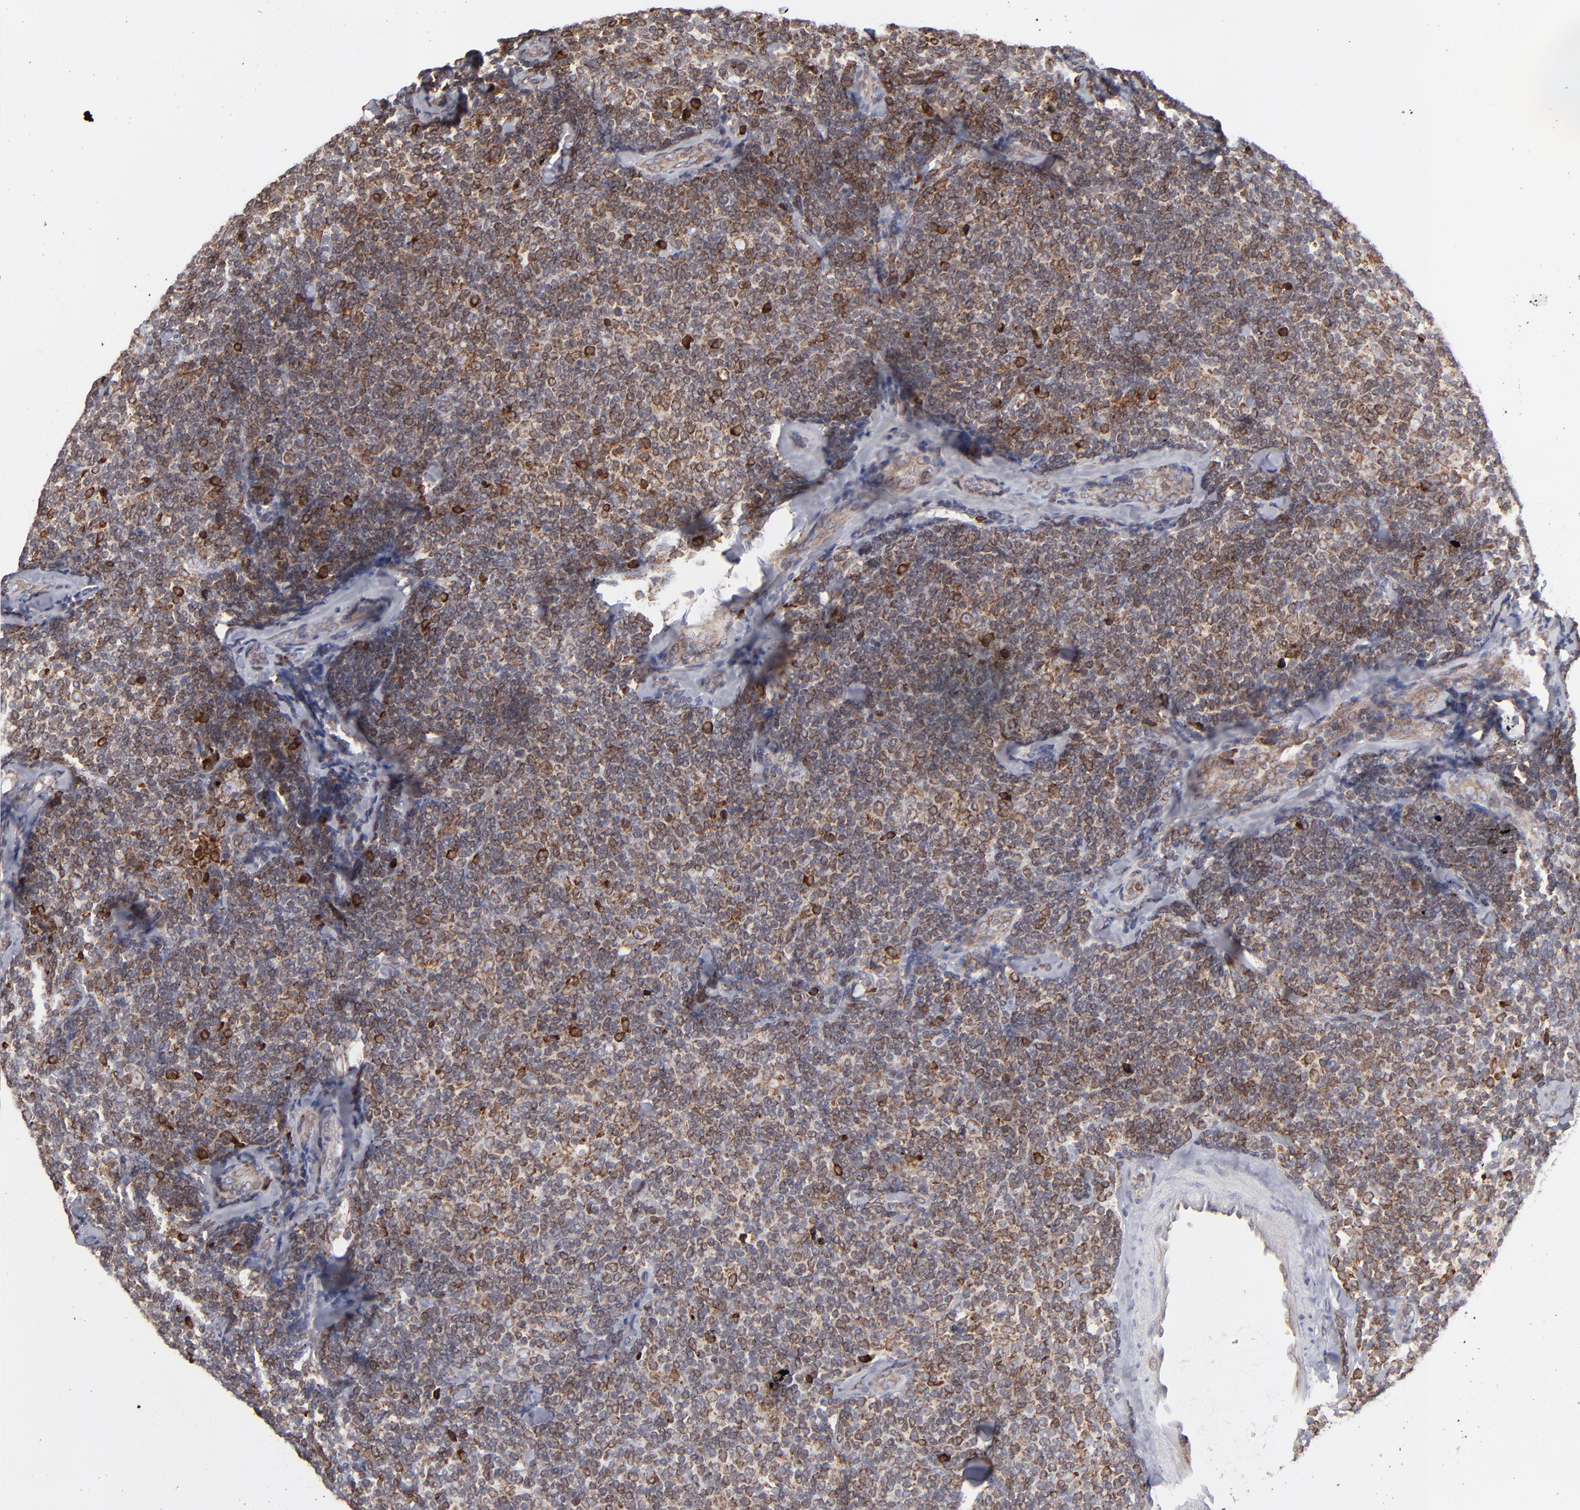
{"staining": {"intensity": "strong", "quantity": ">75%", "location": "cytoplasmic/membranous"}, "tissue": "lymphoma", "cell_type": "Tumor cells", "image_type": "cancer", "snomed": [{"axis": "morphology", "description": "Malignant lymphoma, non-Hodgkin's type, Low grade"}, {"axis": "topography", "description": "Lymph node"}], "caption": "High-power microscopy captured an immunohistochemistry (IHC) micrograph of lymphoma, revealing strong cytoplasmic/membranous staining in approximately >75% of tumor cells.", "gene": "TMX1", "patient": {"sex": "female", "age": 56}}